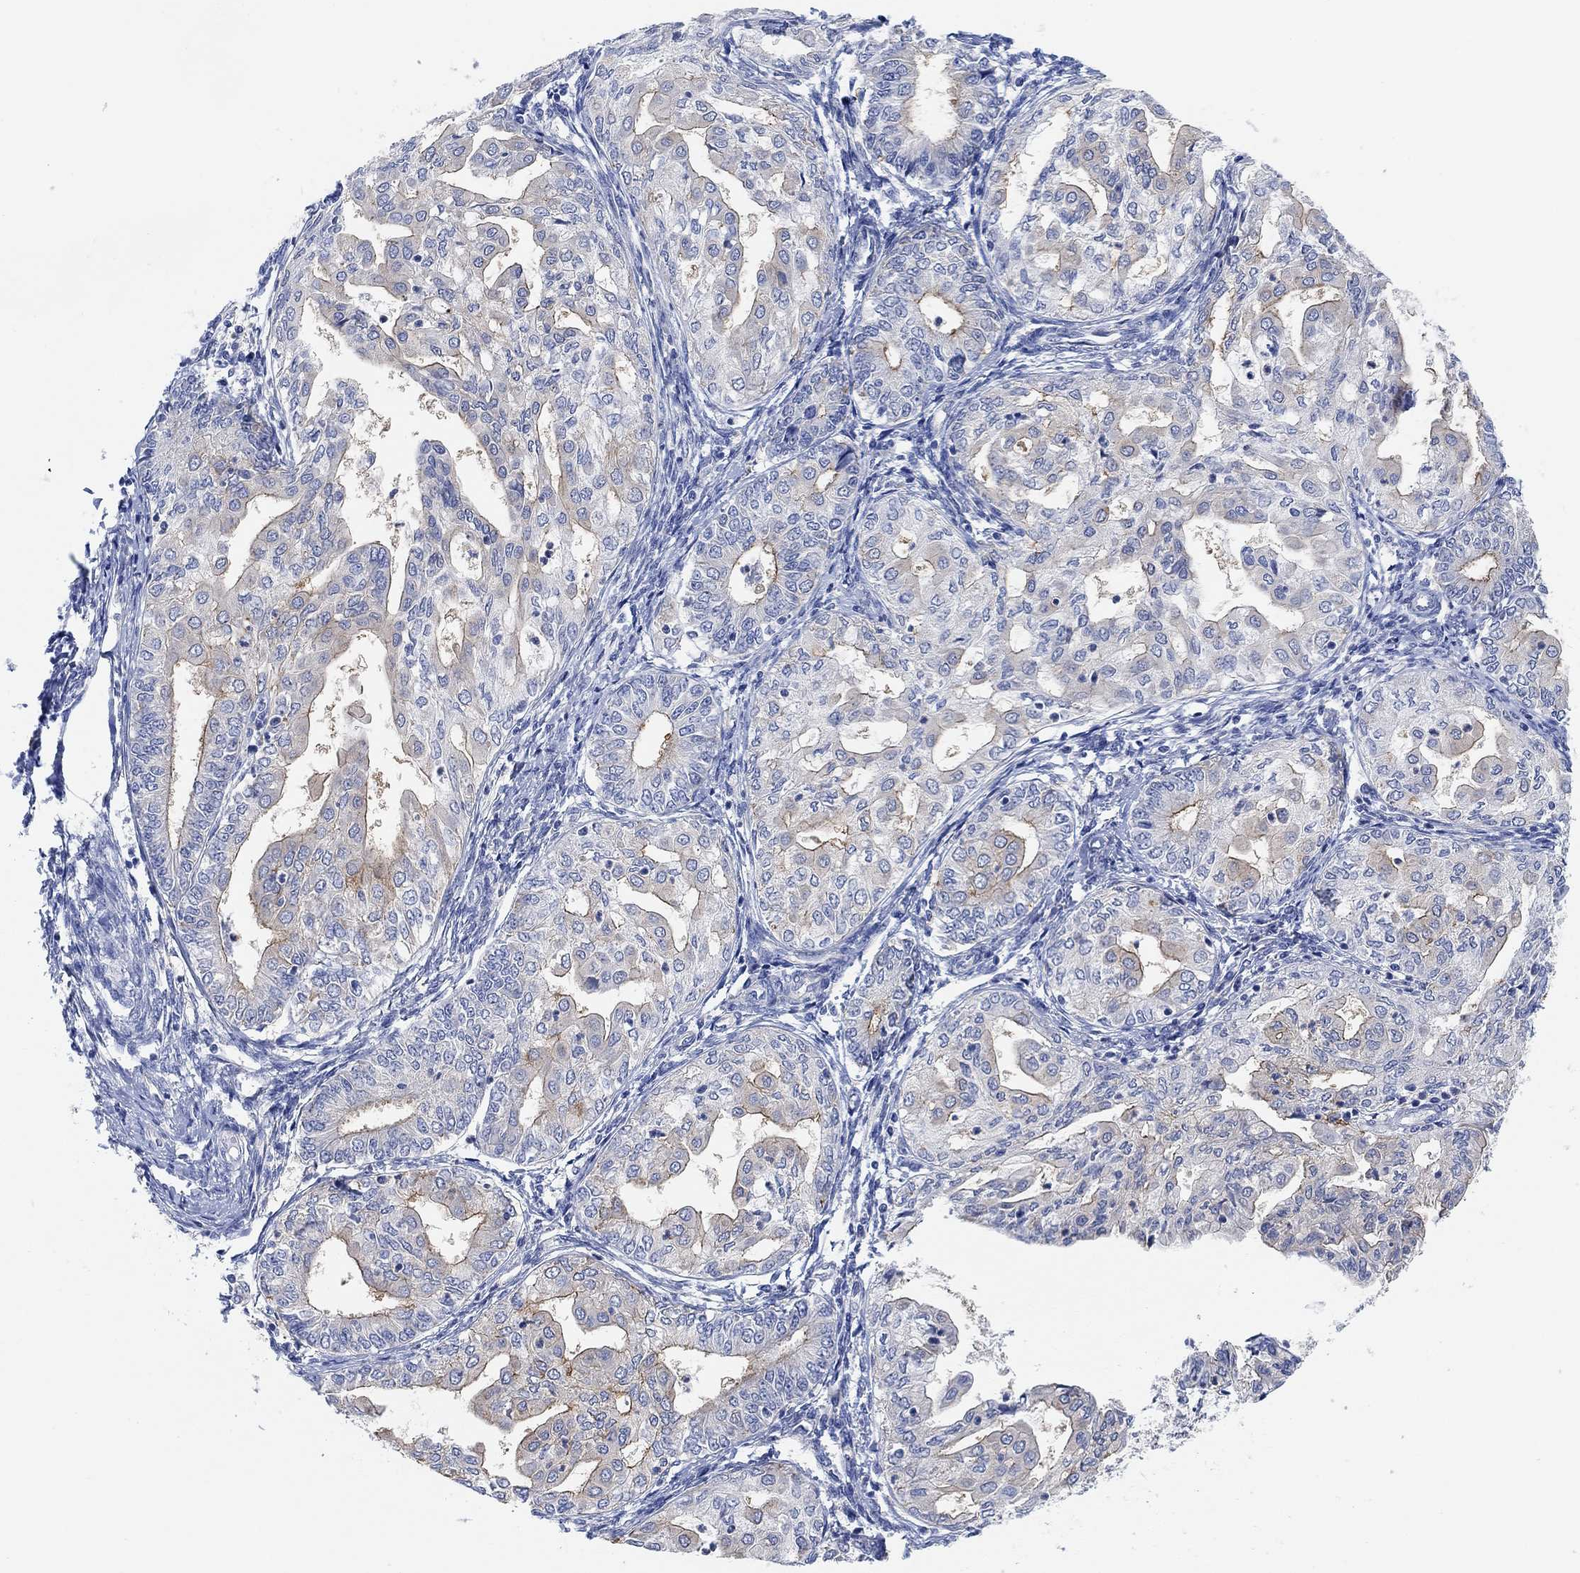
{"staining": {"intensity": "moderate", "quantity": "<25%", "location": "cytoplasmic/membranous"}, "tissue": "endometrial cancer", "cell_type": "Tumor cells", "image_type": "cancer", "snomed": [{"axis": "morphology", "description": "Adenocarcinoma, NOS"}, {"axis": "topography", "description": "Endometrium"}], "caption": "Human endometrial cancer stained for a protein (brown) reveals moderate cytoplasmic/membranous positive expression in about <25% of tumor cells.", "gene": "RGS1", "patient": {"sex": "female", "age": 68}}